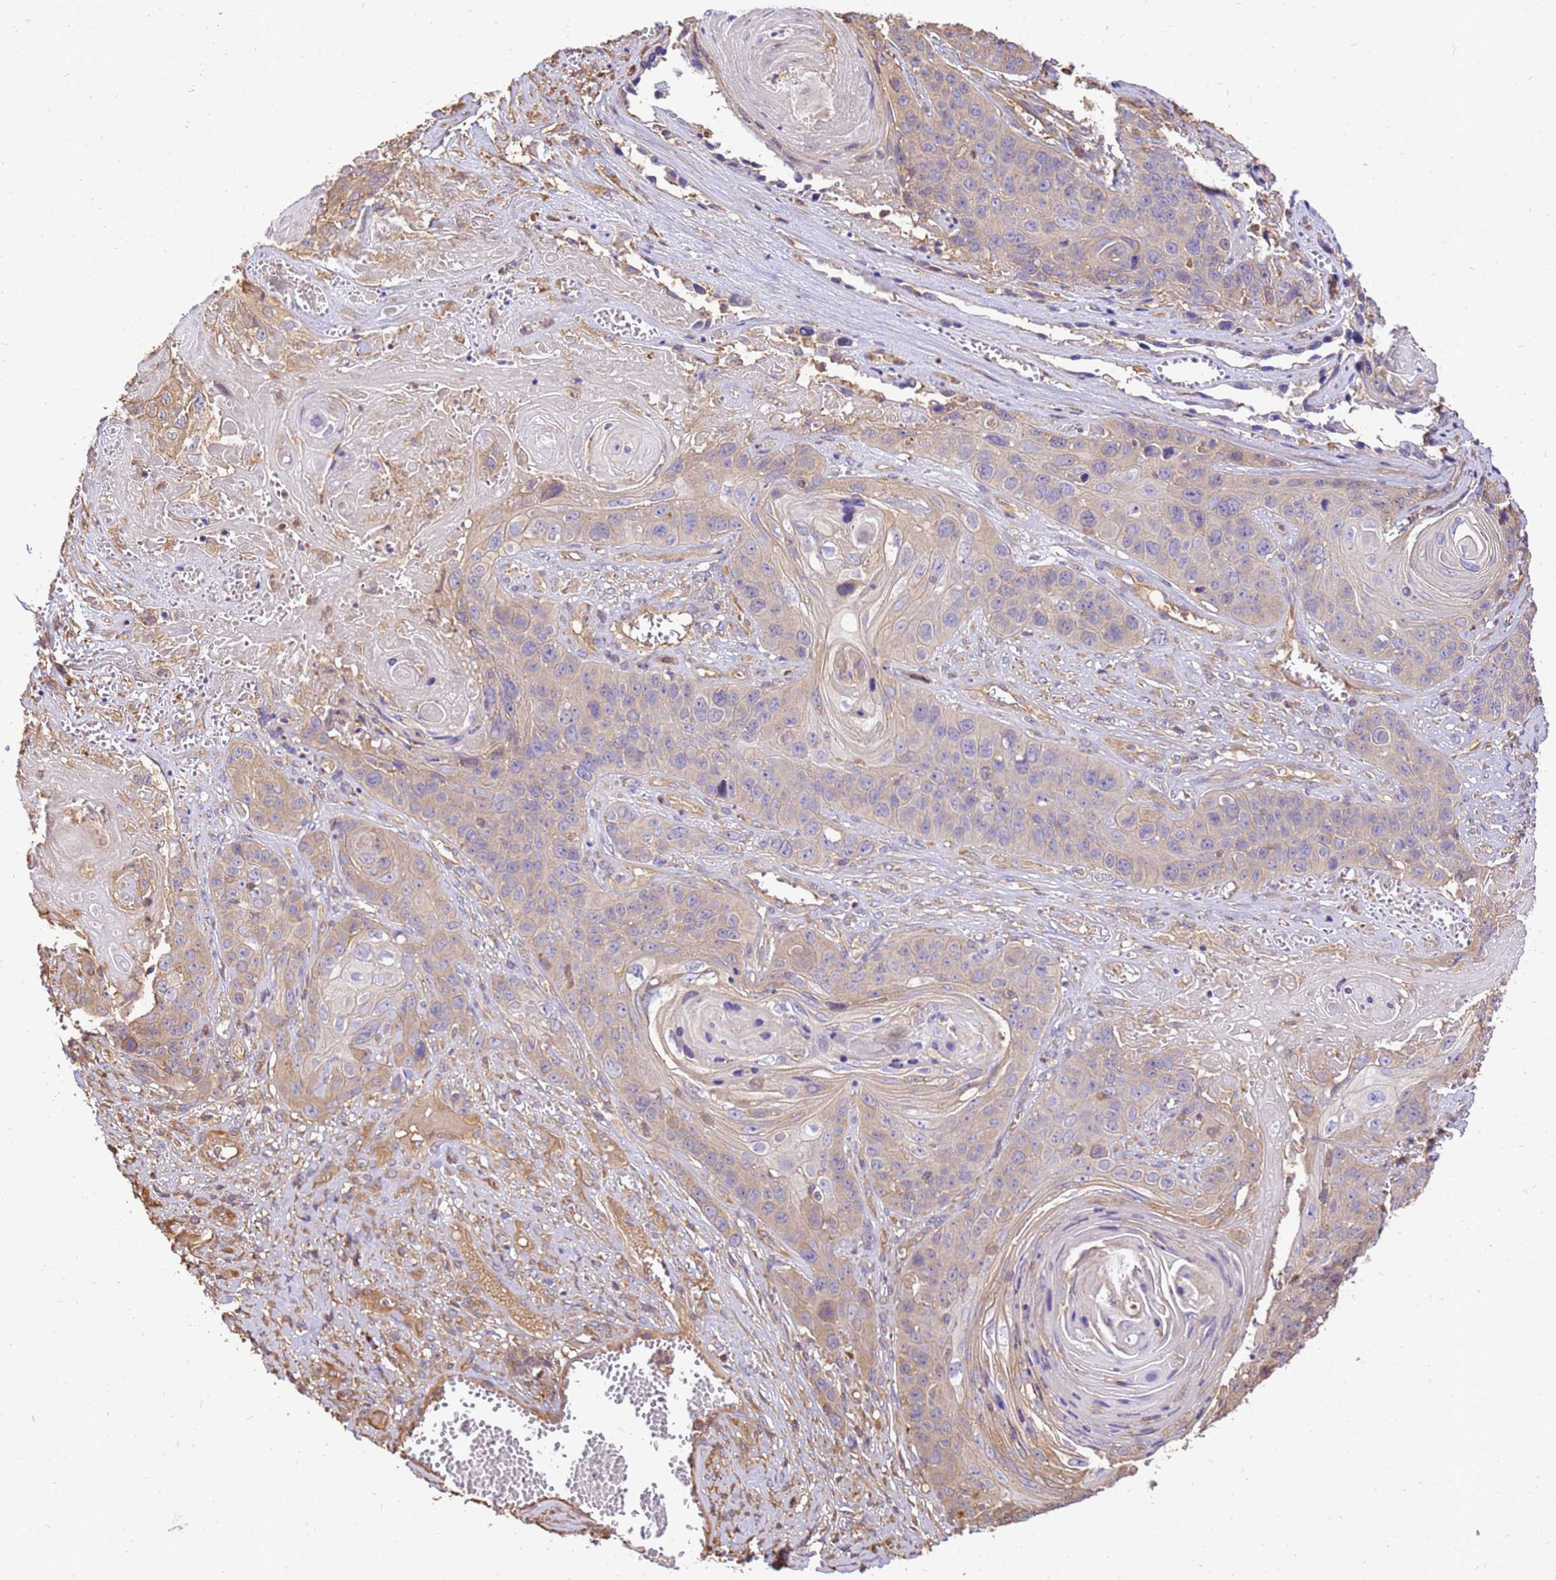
{"staining": {"intensity": "weak", "quantity": "25%-75%", "location": "cytoplasmic/membranous"}, "tissue": "skin cancer", "cell_type": "Tumor cells", "image_type": "cancer", "snomed": [{"axis": "morphology", "description": "Squamous cell carcinoma, NOS"}, {"axis": "topography", "description": "Skin"}], "caption": "Immunohistochemistry (DAB (3,3'-diaminobenzidine)) staining of human squamous cell carcinoma (skin) displays weak cytoplasmic/membranous protein staining in about 25%-75% of tumor cells.", "gene": "WDR64", "patient": {"sex": "male", "age": 55}}